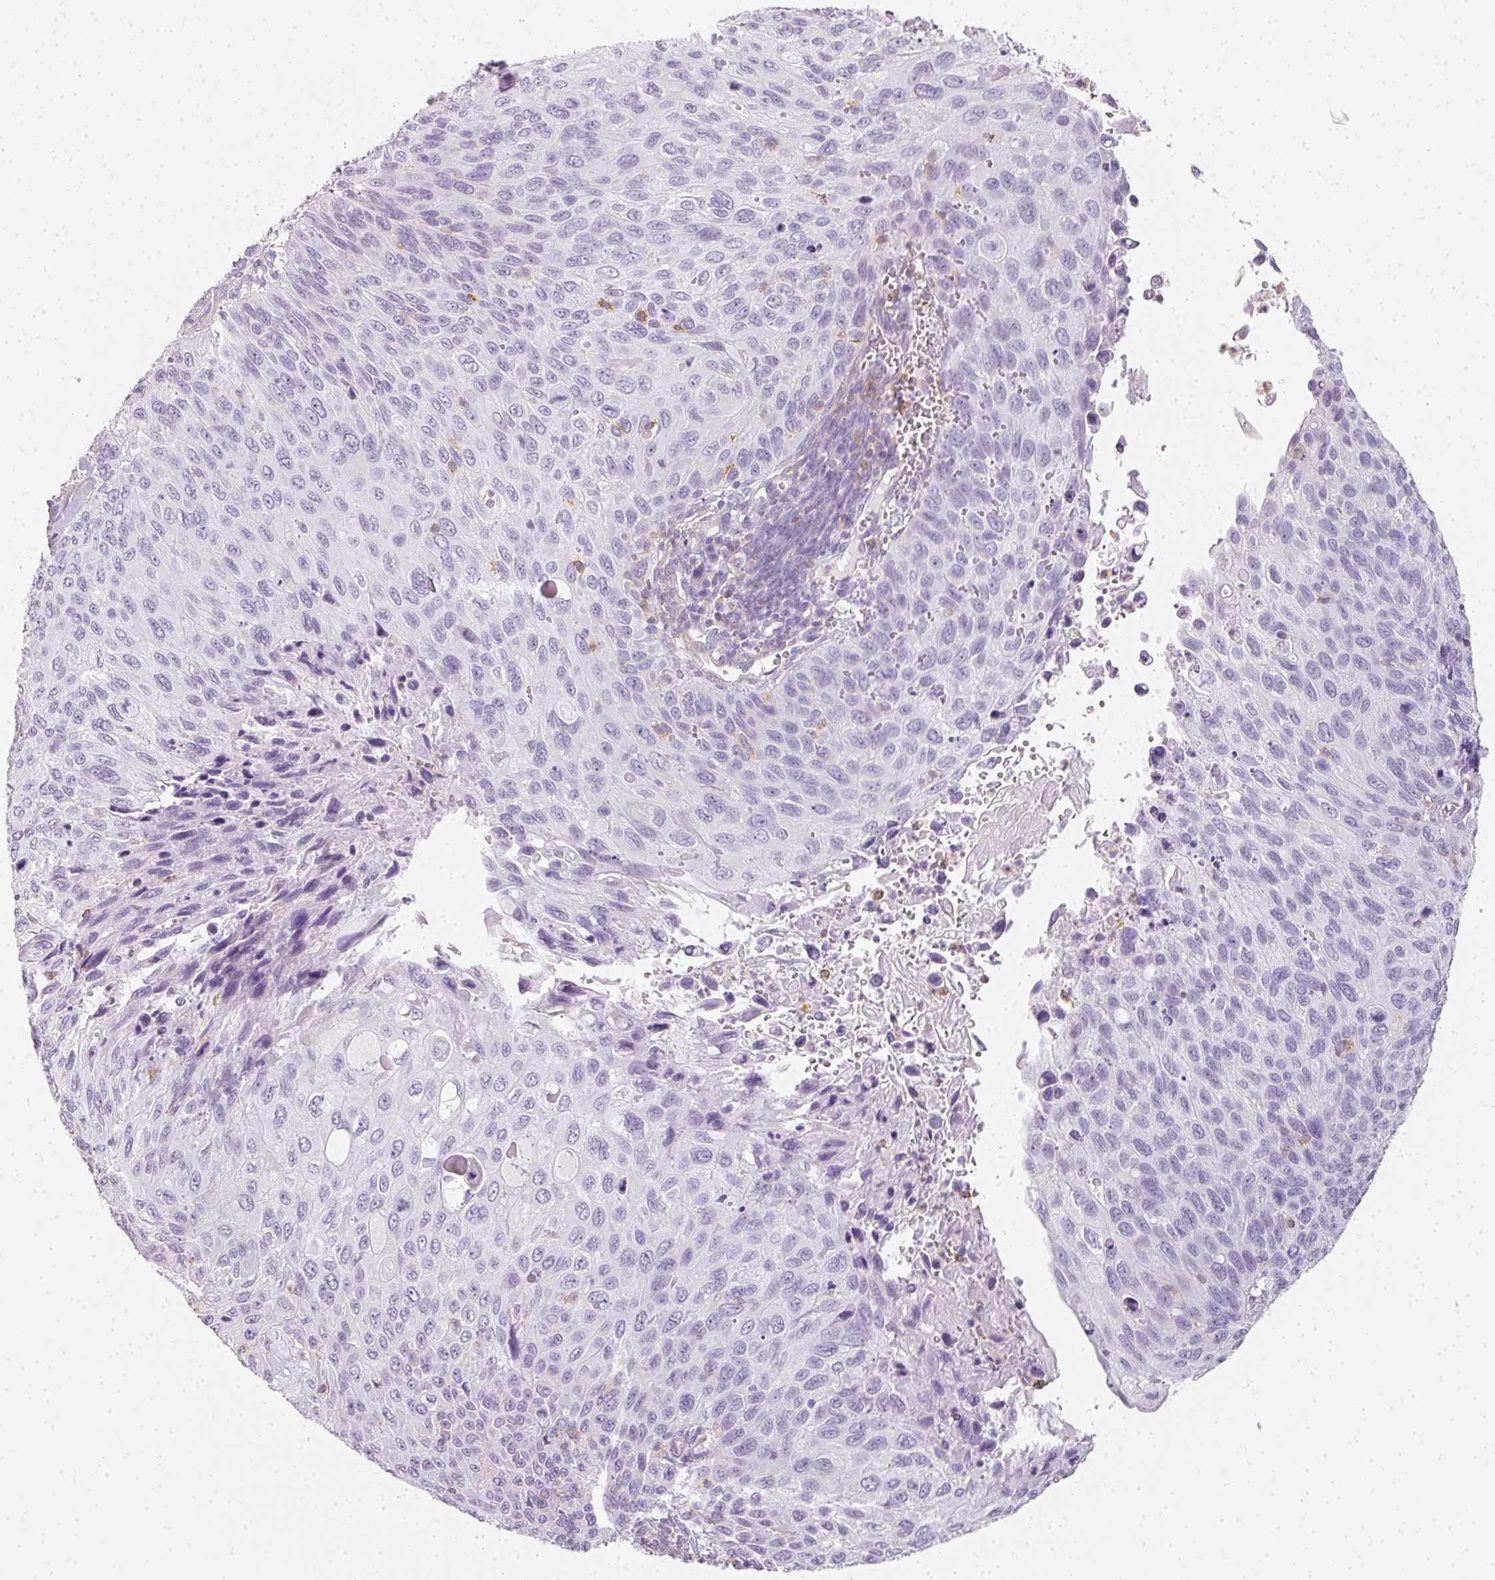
{"staining": {"intensity": "negative", "quantity": "none", "location": "none"}, "tissue": "cervical cancer", "cell_type": "Tumor cells", "image_type": "cancer", "snomed": [{"axis": "morphology", "description": "Squamous cell carcinoma, NOS"}, {"axis": "topography", "description": "Cervix"}], "caption": "High power microscopy histopathology image of an immunohistochemistry photomicrograph of squamous cell carcinoma (cervical), revealing no significant positivity in tumor cells.", "gene": "TMEM42", "patient": {"sex": "female", "age": 70}}